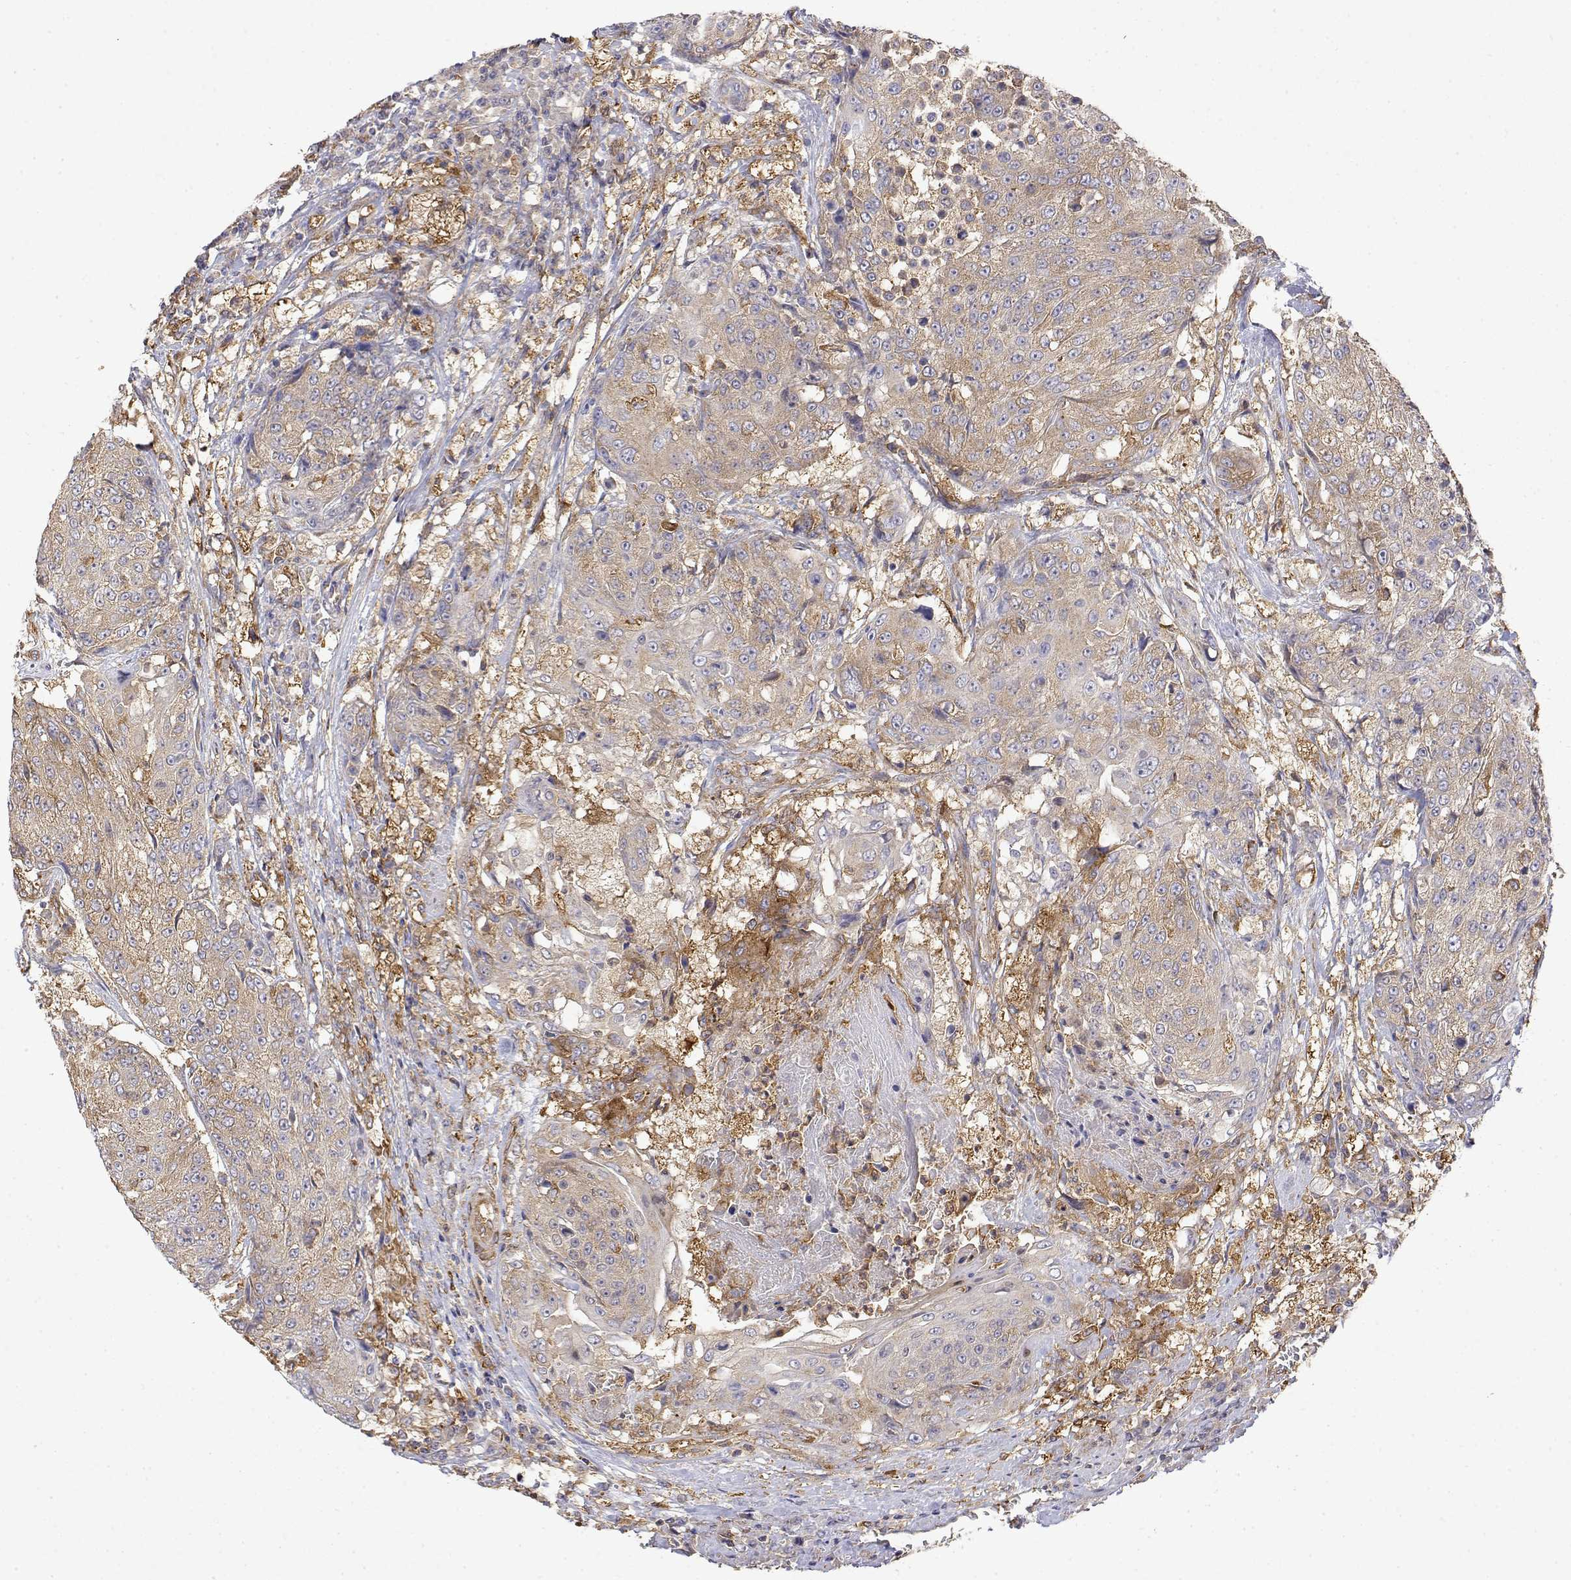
{"staining": {"intensity": "weak", "quantity": "25%-75%", "location": "cytoplasmic/membranous"}, "tissue": "urothelial cancer", "cell_type": "Tumor cells", "image_type": "cancer", "snomed": [{"axis": "morphology", "description": "Urothelial carcinoma, High grade"}, {"axis": "topography", "description": "Urinary bladder"}], "caption": "A brown stain highlights weak cytoplasmic/membranous expression of a protein in human urothelial cancer tumor cells.", "gene": "PACSIN2", "patient": {"sex": "female", "age": 63}}